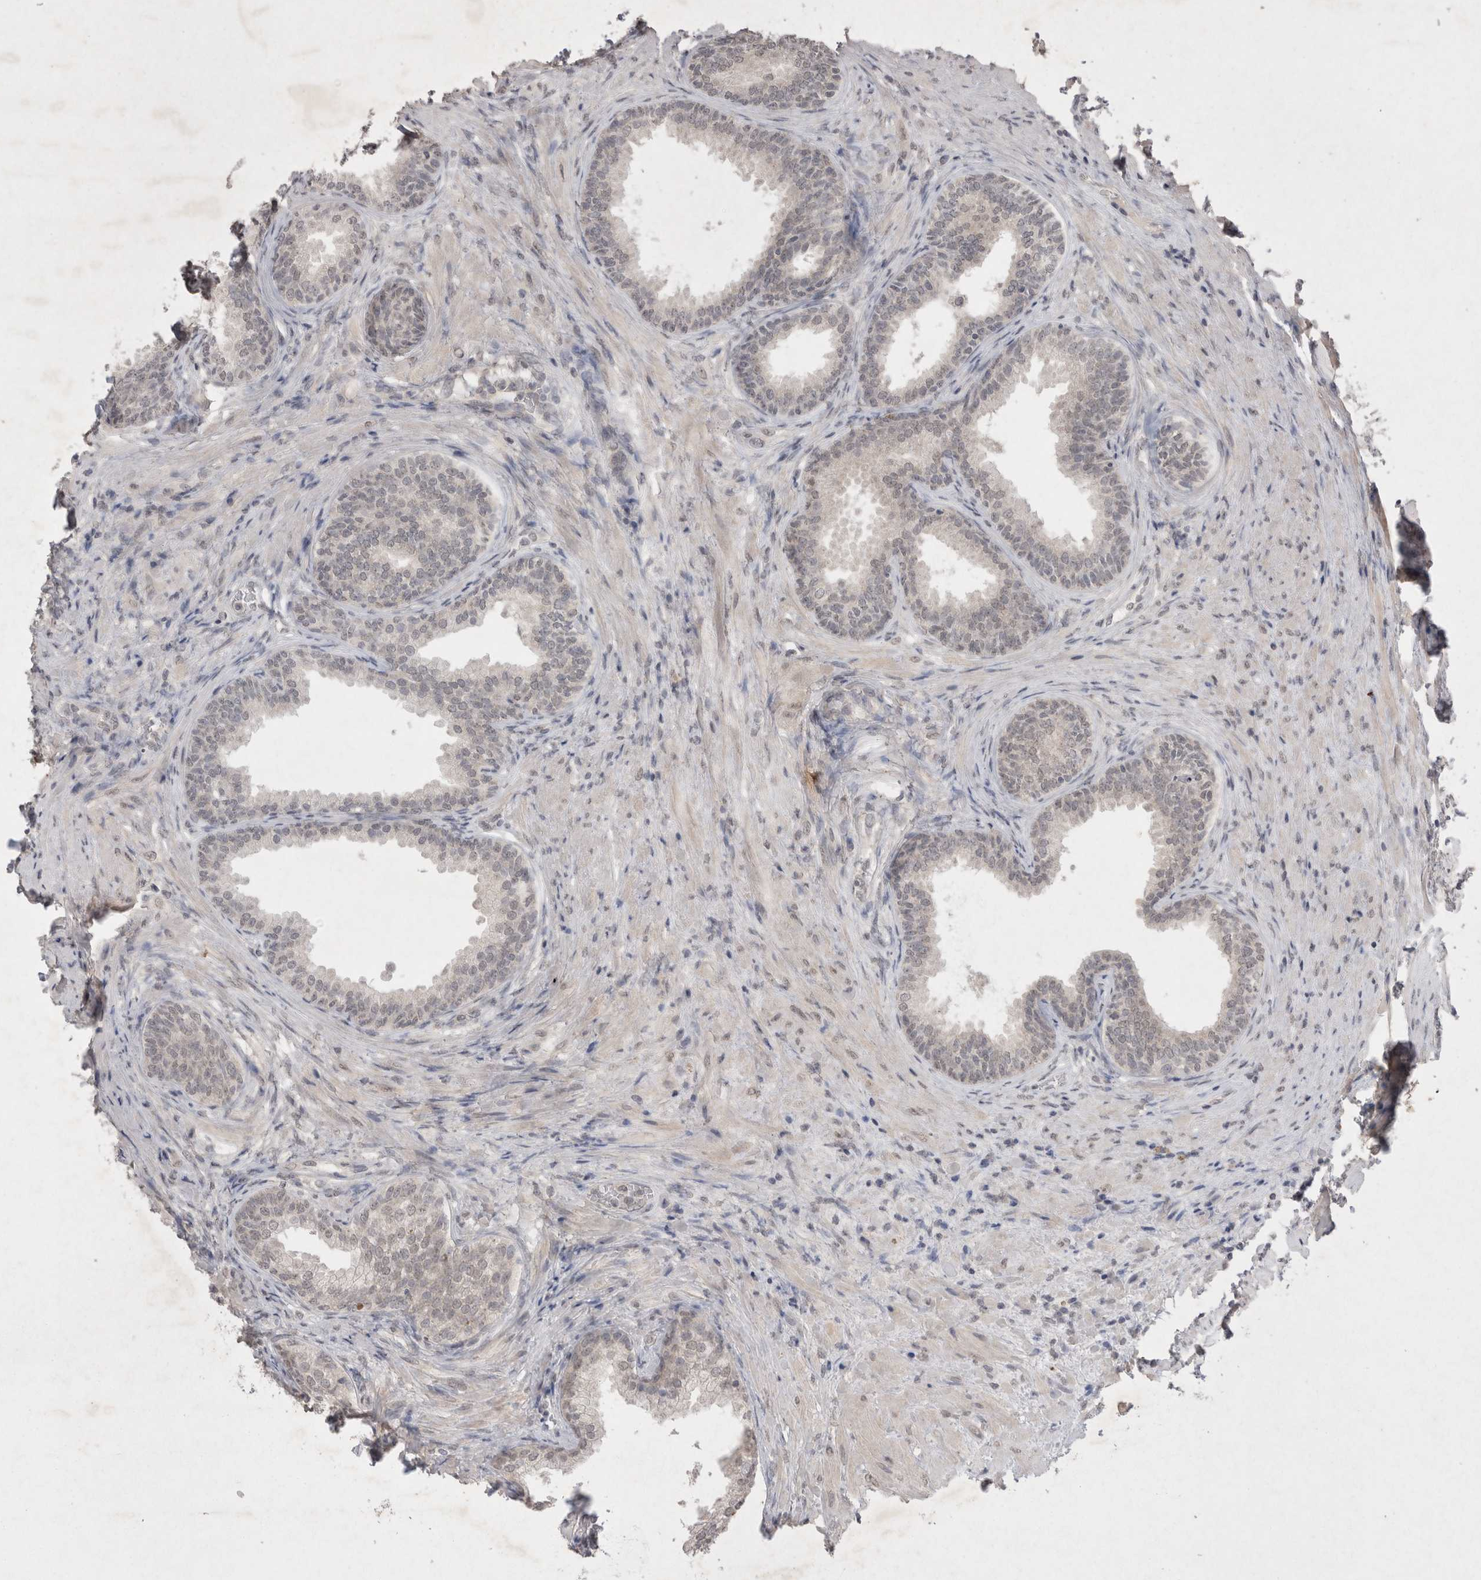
{"staining": {"intensity": "negative", "quantity": "none", "location": "none"}, "tissue": "prostate", "cell_type": "Glandular cells", "image_type": "normal", "snomed": [{"axis": "morphology", "description": "Normal tissue, NOS"}, {"axis": "topography", "description": "Prostate"}], "caption": "Histopathology image shows no protein staining in glandular cells of benign prostate.", "gene": "LYVE1", "patient": {"sex": "male", "age": 76}}